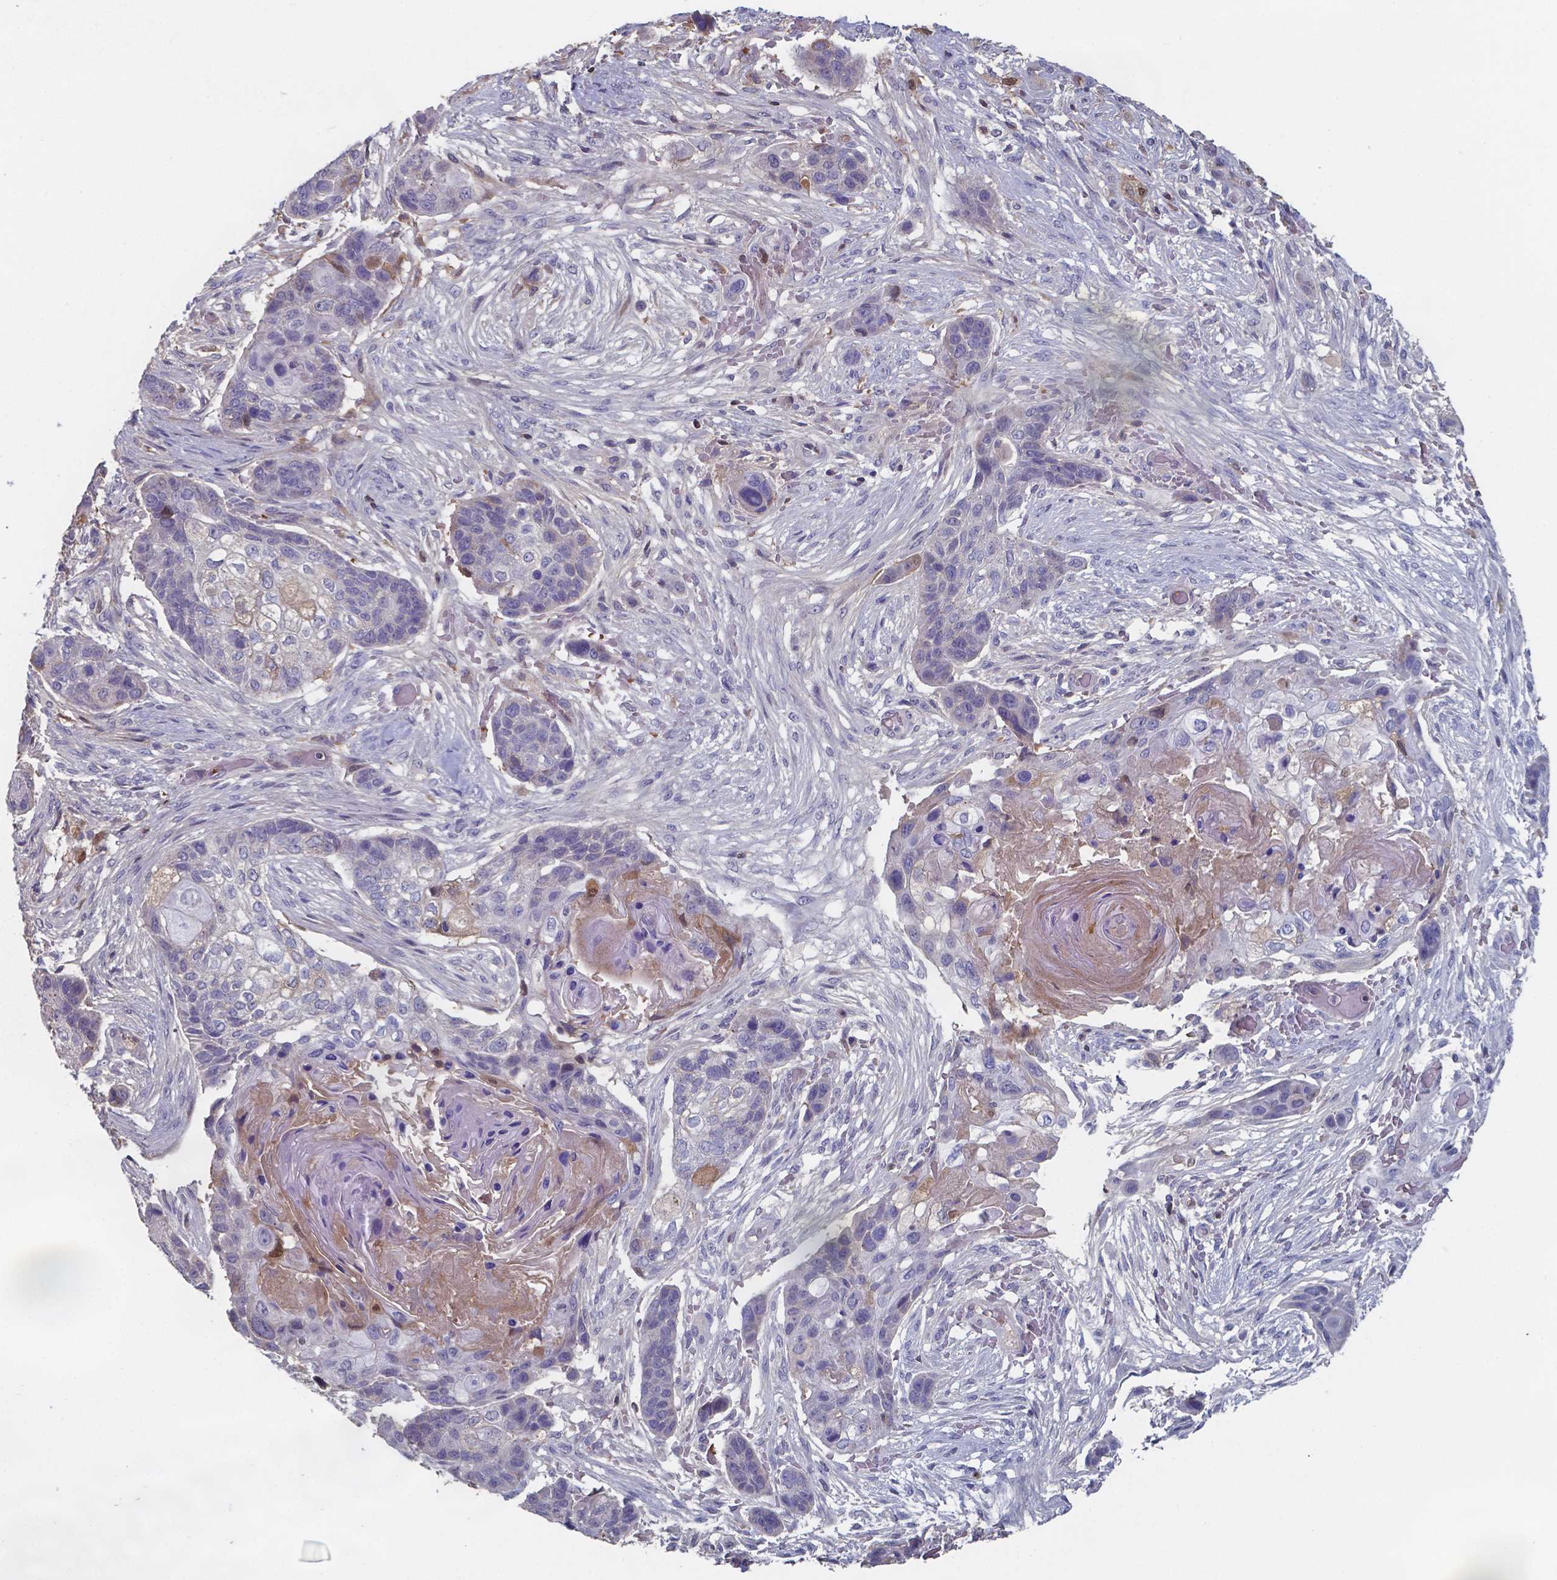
{"staining": {"intensity": "negative", "quantity": "none", "location": "none"}, "tissue": "lung cancer", "cell_type": "Tumor cells", "image_type": "cancer", "snomed": [{"axis": "morphology", "description": "Squamous cell carcinoma, NOS"}, {"axis": "topography", "description": "Lung"}], "caption": "Immunohistochemistry (IHC) photomicrograph of lung cancer stained for a protein (brown), which demonstrates no staining in tumor cells. (Brightfield microscopy of DAB immunohistochemistry (IHC) at high magnification).", "gene": "BTBD17", "patient": {"sex": "male", "age": 69}}